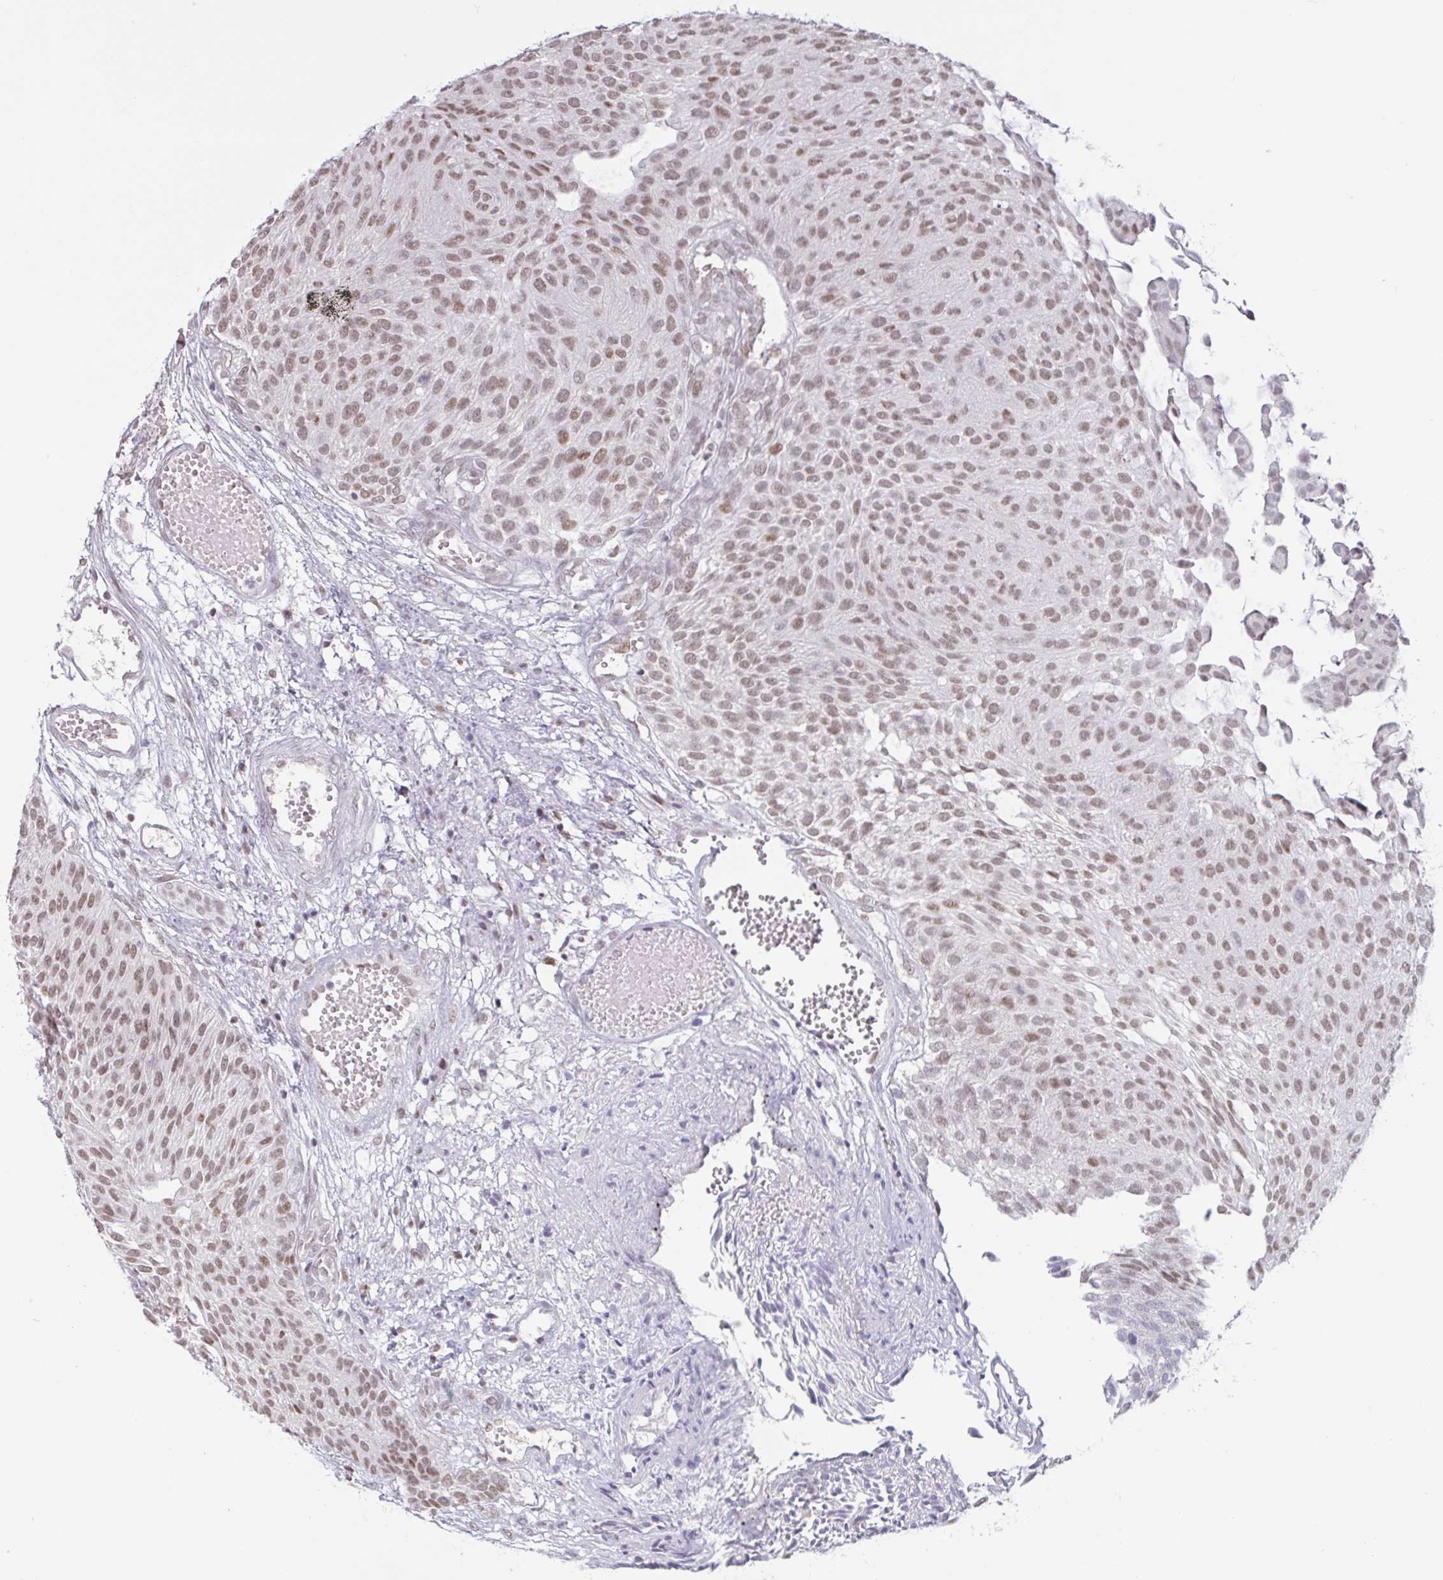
{"staining": {"intensity": "moderate", "quantity": ">75%", "location": "nuclear"}, "tissue": "urothelial cancer", "cell_type": "Tumor cells", "image_type": "cancer", "snomed": [{"axis": "morphology", "description": "Urothelial carcinoma, NOS"}, {"axis": "topography", "description": "Urinary bladder"}], "caption": "Protein staining of urothelial cancer tissue shows moderate nuclear positivity in approximately >75% of tumor cells.", "gene": "CBFA2T2", "patient": {"sex": "male", "age": 84}}